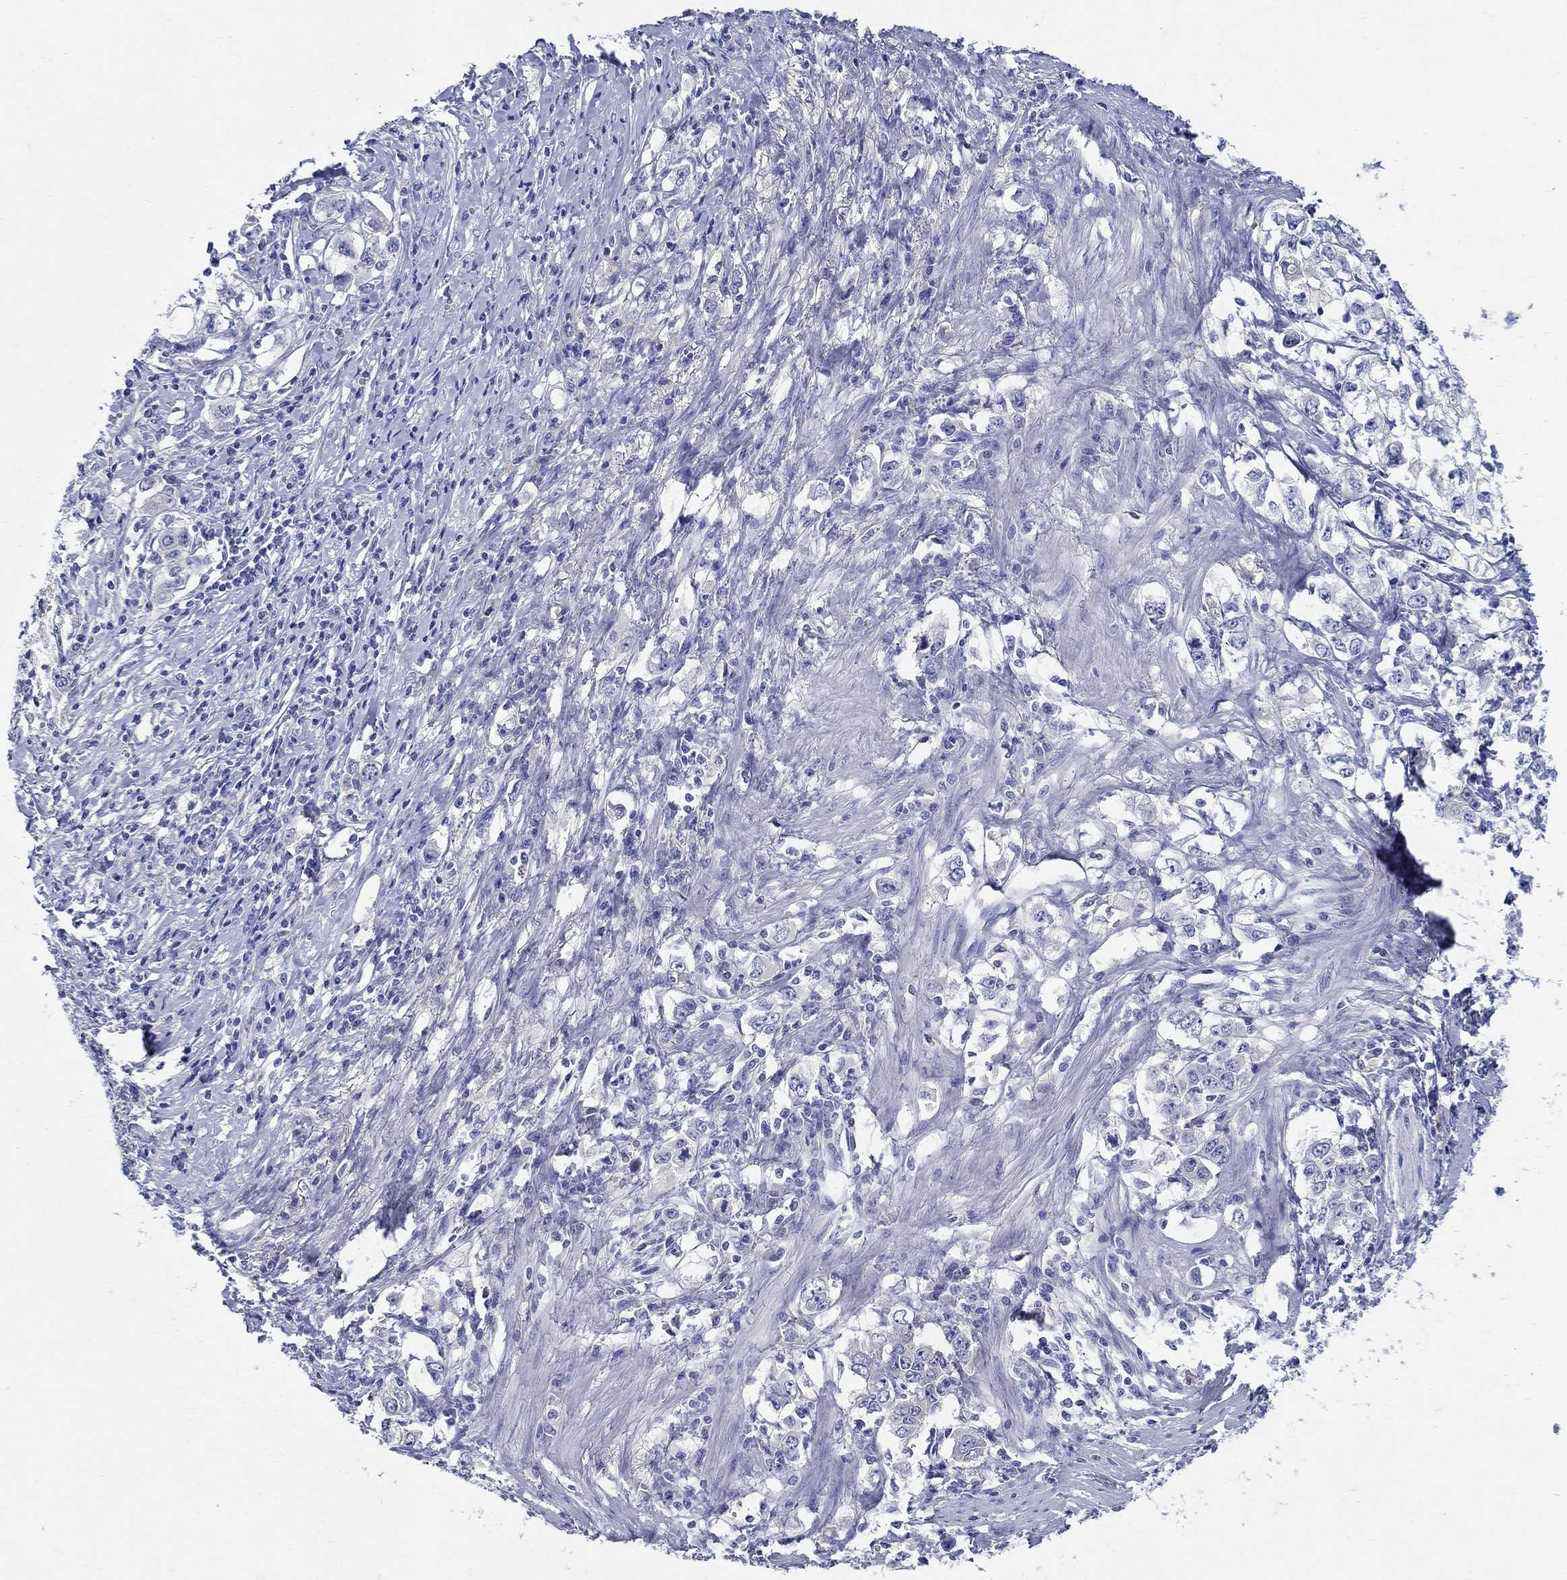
{"staining": {"intensity": "negative", "quantity": "none", "location": "none"}, "tissue": "stomach cancer", "cell_type": "Tumor cells", "image_type": "cancer", "snomed": [{"axis": "morphology", "description": "Adenocarcinoma, NOS"}, {"axis": "topography", "description": "Stomach, lower"}], "caption": "This is an immunohistochemistry histopathology image of human stomach cancer (adenocarcinoma). There is no staining in tumor cells.", "gene": "CRYGD", "patient": {"sex": "female", "age": 72}}